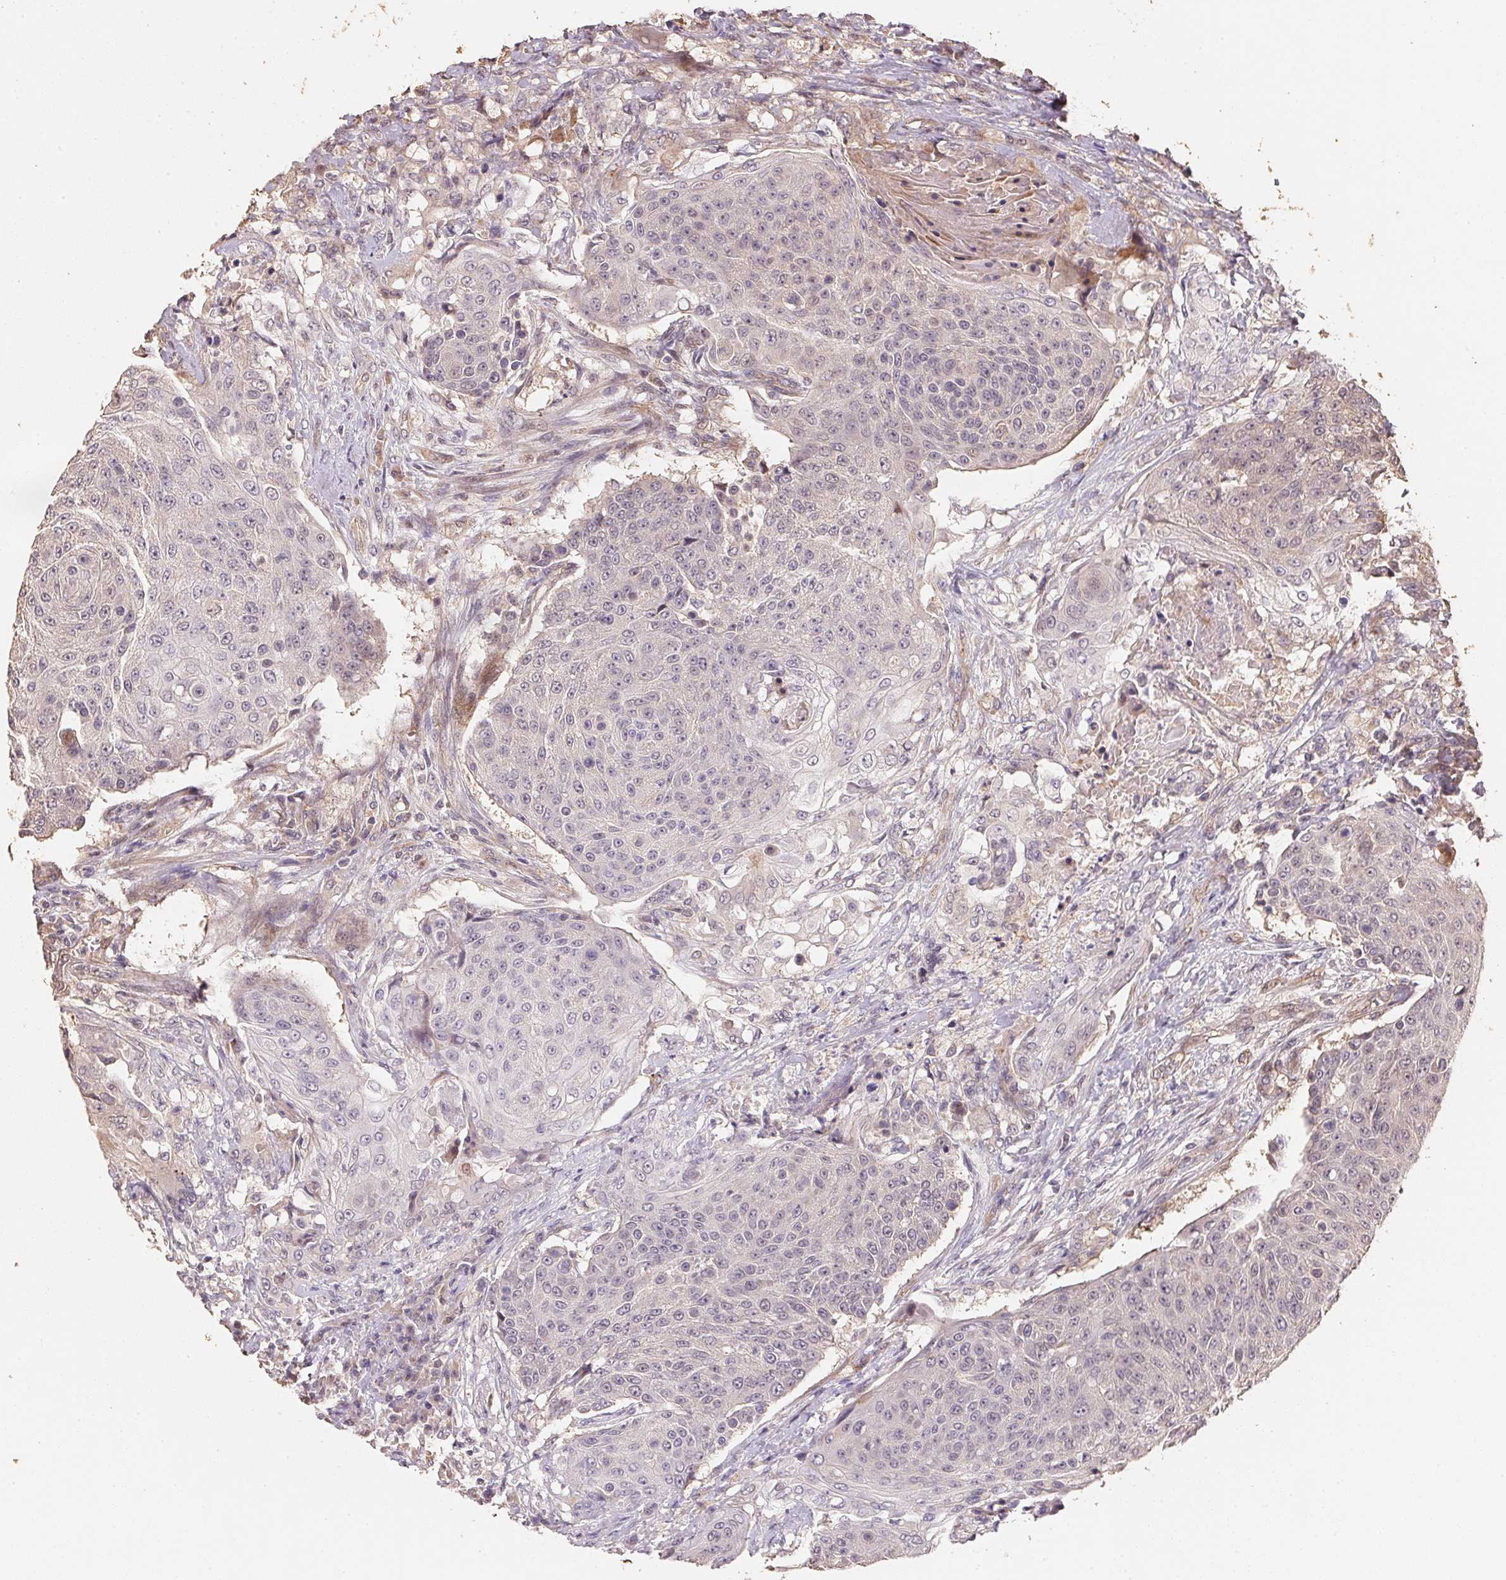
{"staining": {"intensity": "negative", "quantity": "none", "location": "none"}, "tissue": "urothelial cancer", "cell_type": "Tumor cells", "image_type": "cancer", "snomed": [{"axis": "morphology", "description": "Urothelial carcinoma, High grade"}, {"axis": "topography", "description": "Urinary bladder"}], "caption": "A micrograph of urothelial cancer stained for a protein displays no brown staining in tumor cells.", "gene": "TMEM222", "patient": {"sex": "female", "age": 63}}